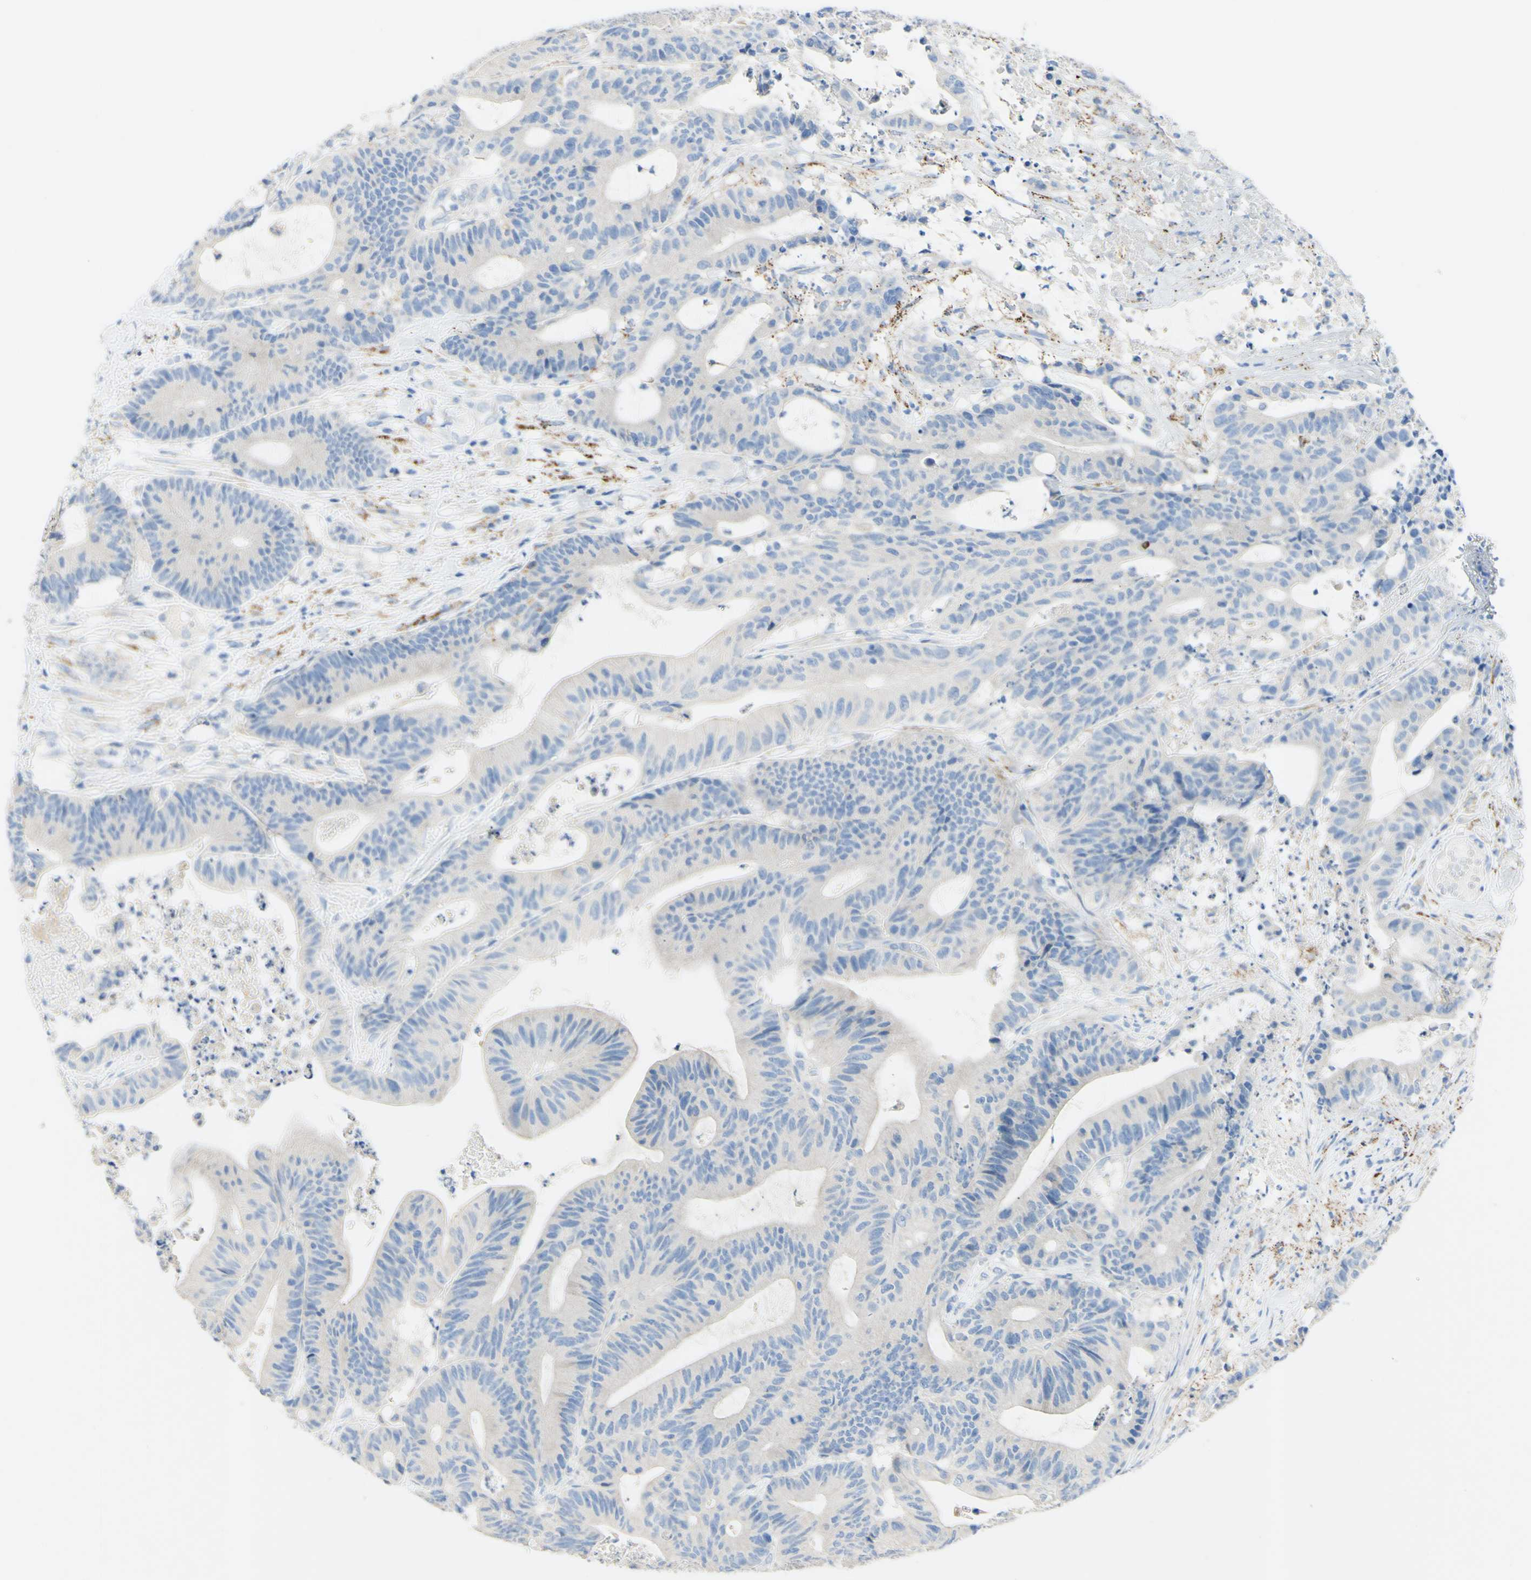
{"staining": {"intensity": "negative", "quantity": "none", "location": "none"}, "tissue": "colorectal cancer", "cell_type": "Tumor cells", "image_type": "cancer", "snomed": [{"axis": "morphology", "description": "Adenocarcinoma, NOS"}, {"axis": "topography", "description": "Colon"}], "caption": "A high-resolution photomicrograph shows immunohistochemistry staining of colorectal cancer (adenocarcinoma), which shows no significant staining in tumor cells.", "gene": "FGF4", "patient": {"sex": "female", "age": 84}}